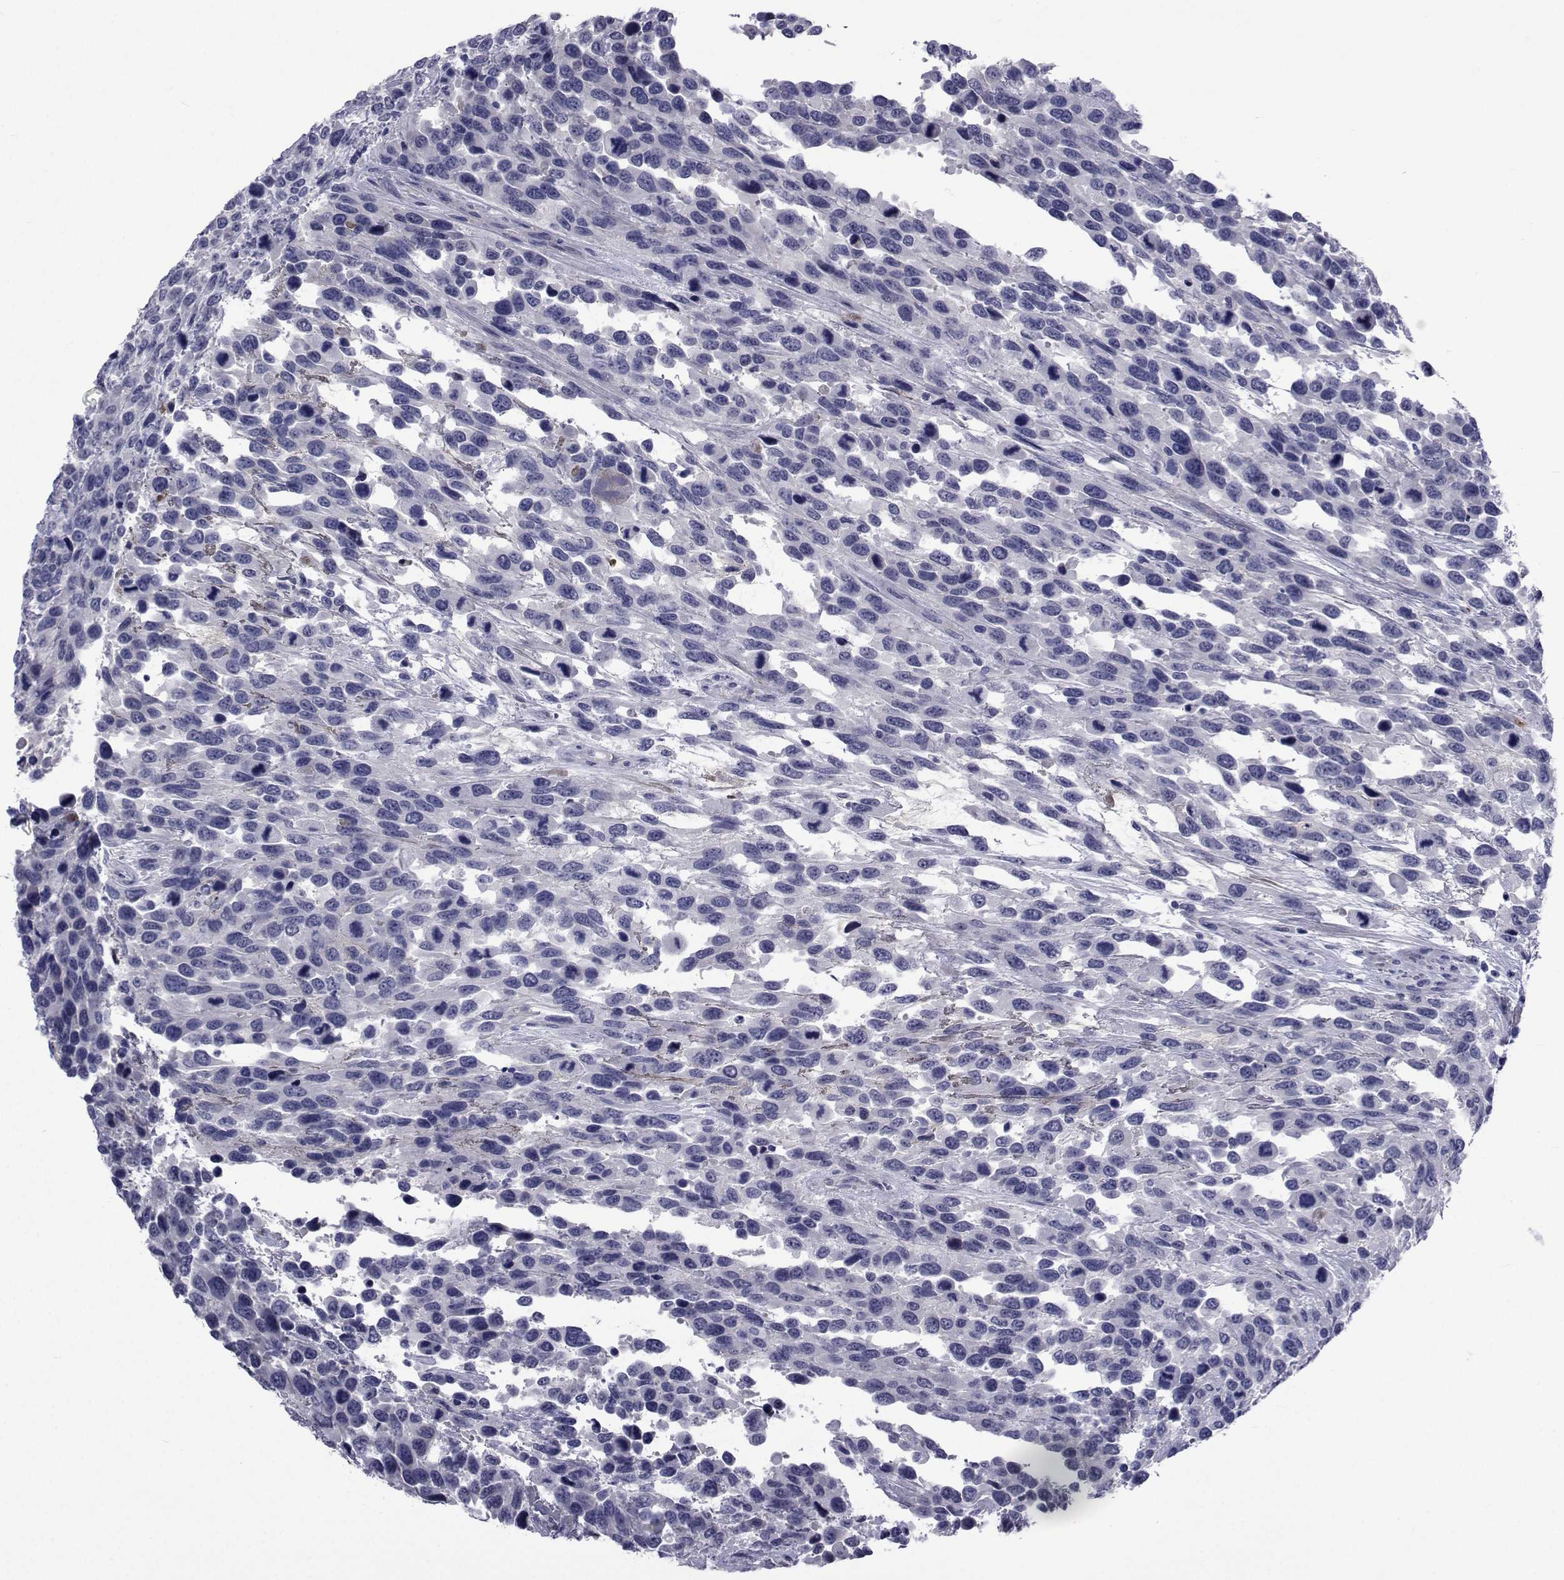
{"staining": {"intensity": "negative", "quantity": "none", "location": "none"}, "tissue": "urothelial cancer", "cell_type": "Tumor cells", "image_type": "cancer", "snomed": [{"axis": "morphology", "description": "Urothelial carcinoma, High grade"}, {"axis": "topography", "description": "Urinary bladder"}], "caption": "There is no significant staining in tumor cells of urothelial cancer.", "gene": "SEMA5B", "patient": {"sex": "female", "age": 70}}